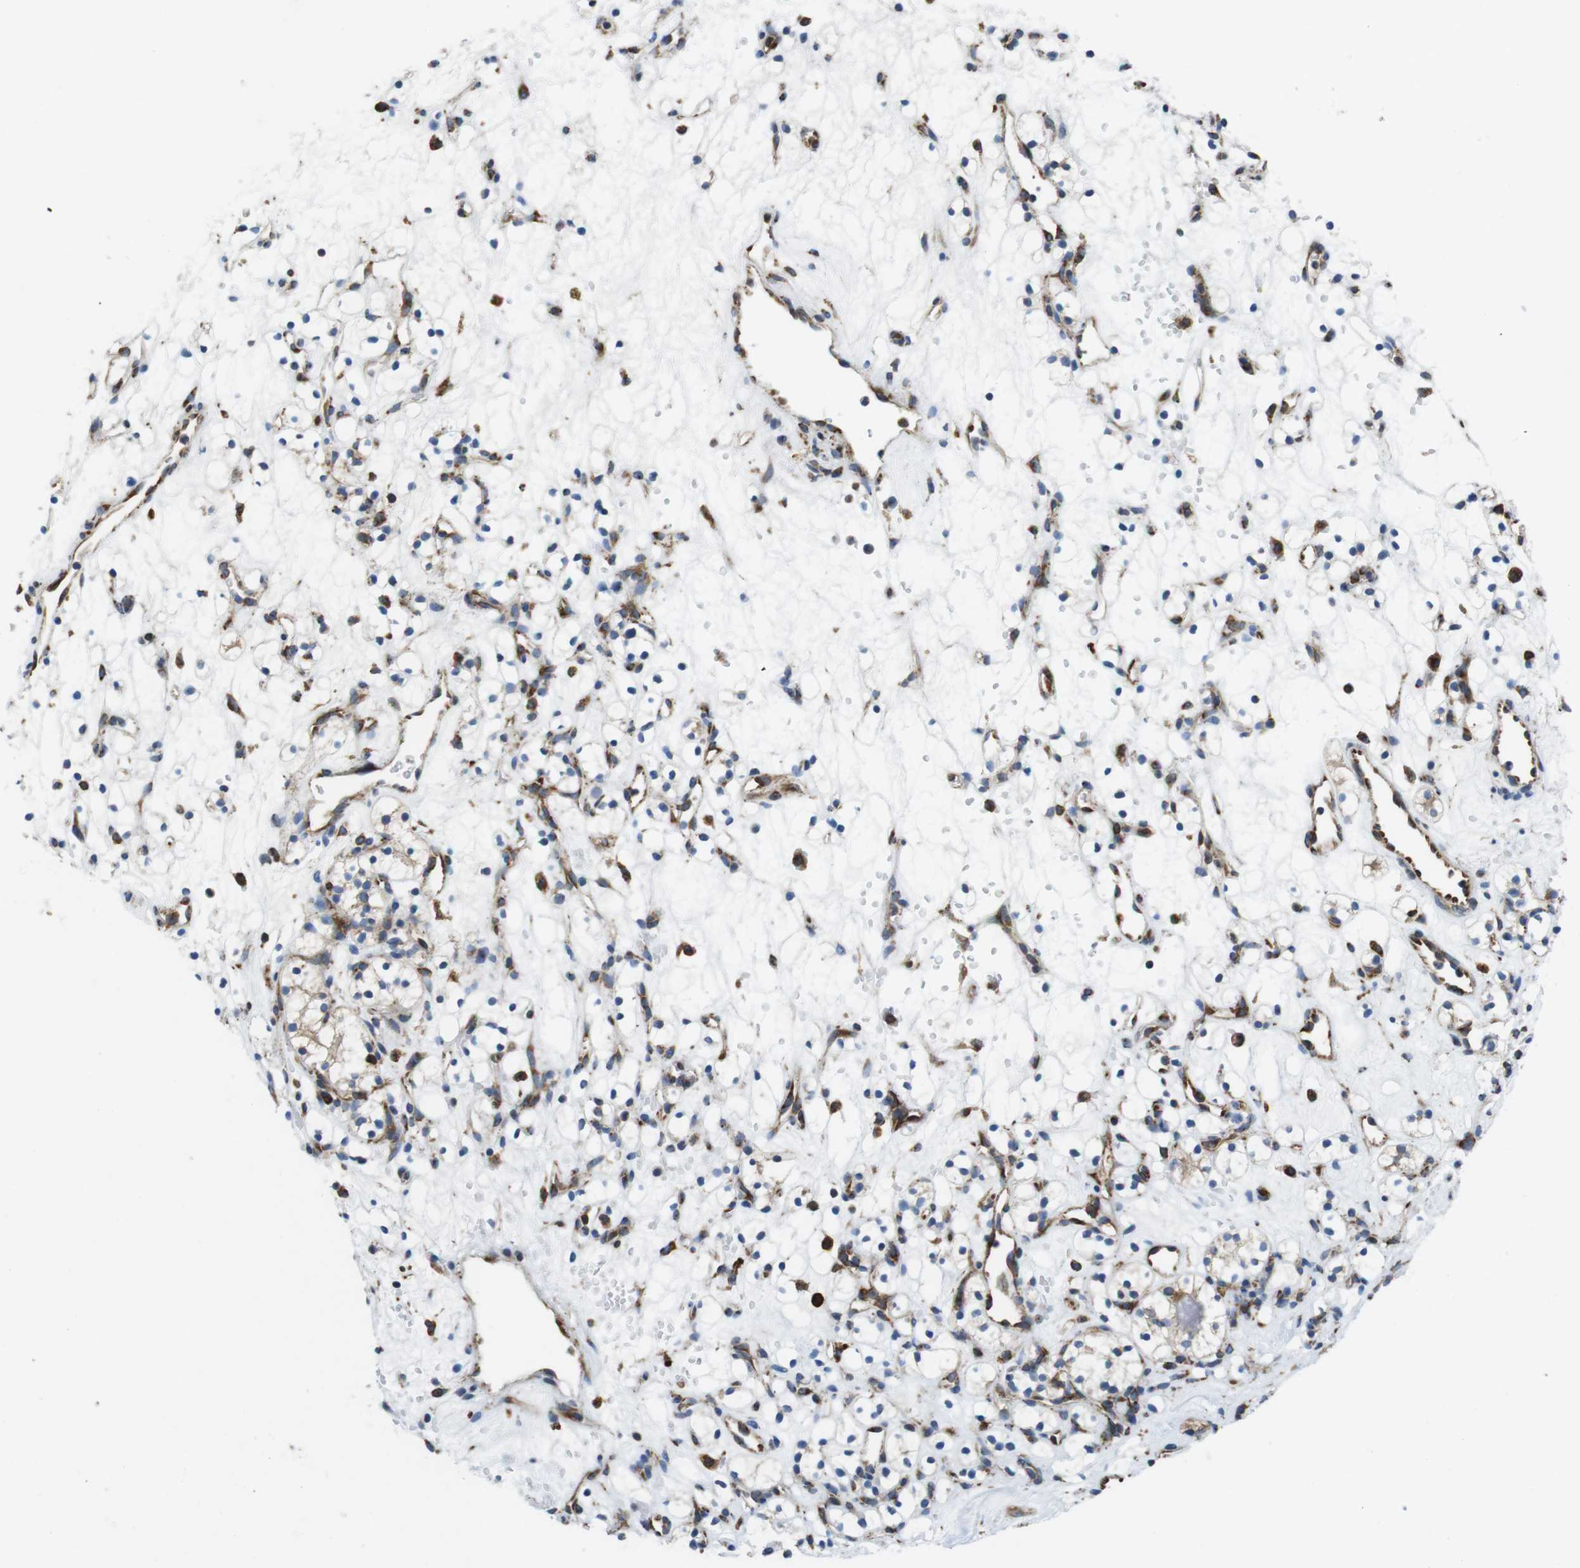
{"staining": {"intensity": "weak", "quantity": "<25%", "location": "cytoplasmic/membranous"}, "tissue": "renal cancer", "cell_type": "Tumor cells", "image_type": "cancer", "snomed": [{"axis": "morphology", "description": "Adenocarcinoma, NOS"}, {"axis": "topography", "description": "Kidney"}], "caption": "DAB immunohistochemical staining of renal adenocarcinoma displays no significant positivity in tumor cells.", "gene": "UGGT1", "patient": {"sex": "female", "age": 60}}